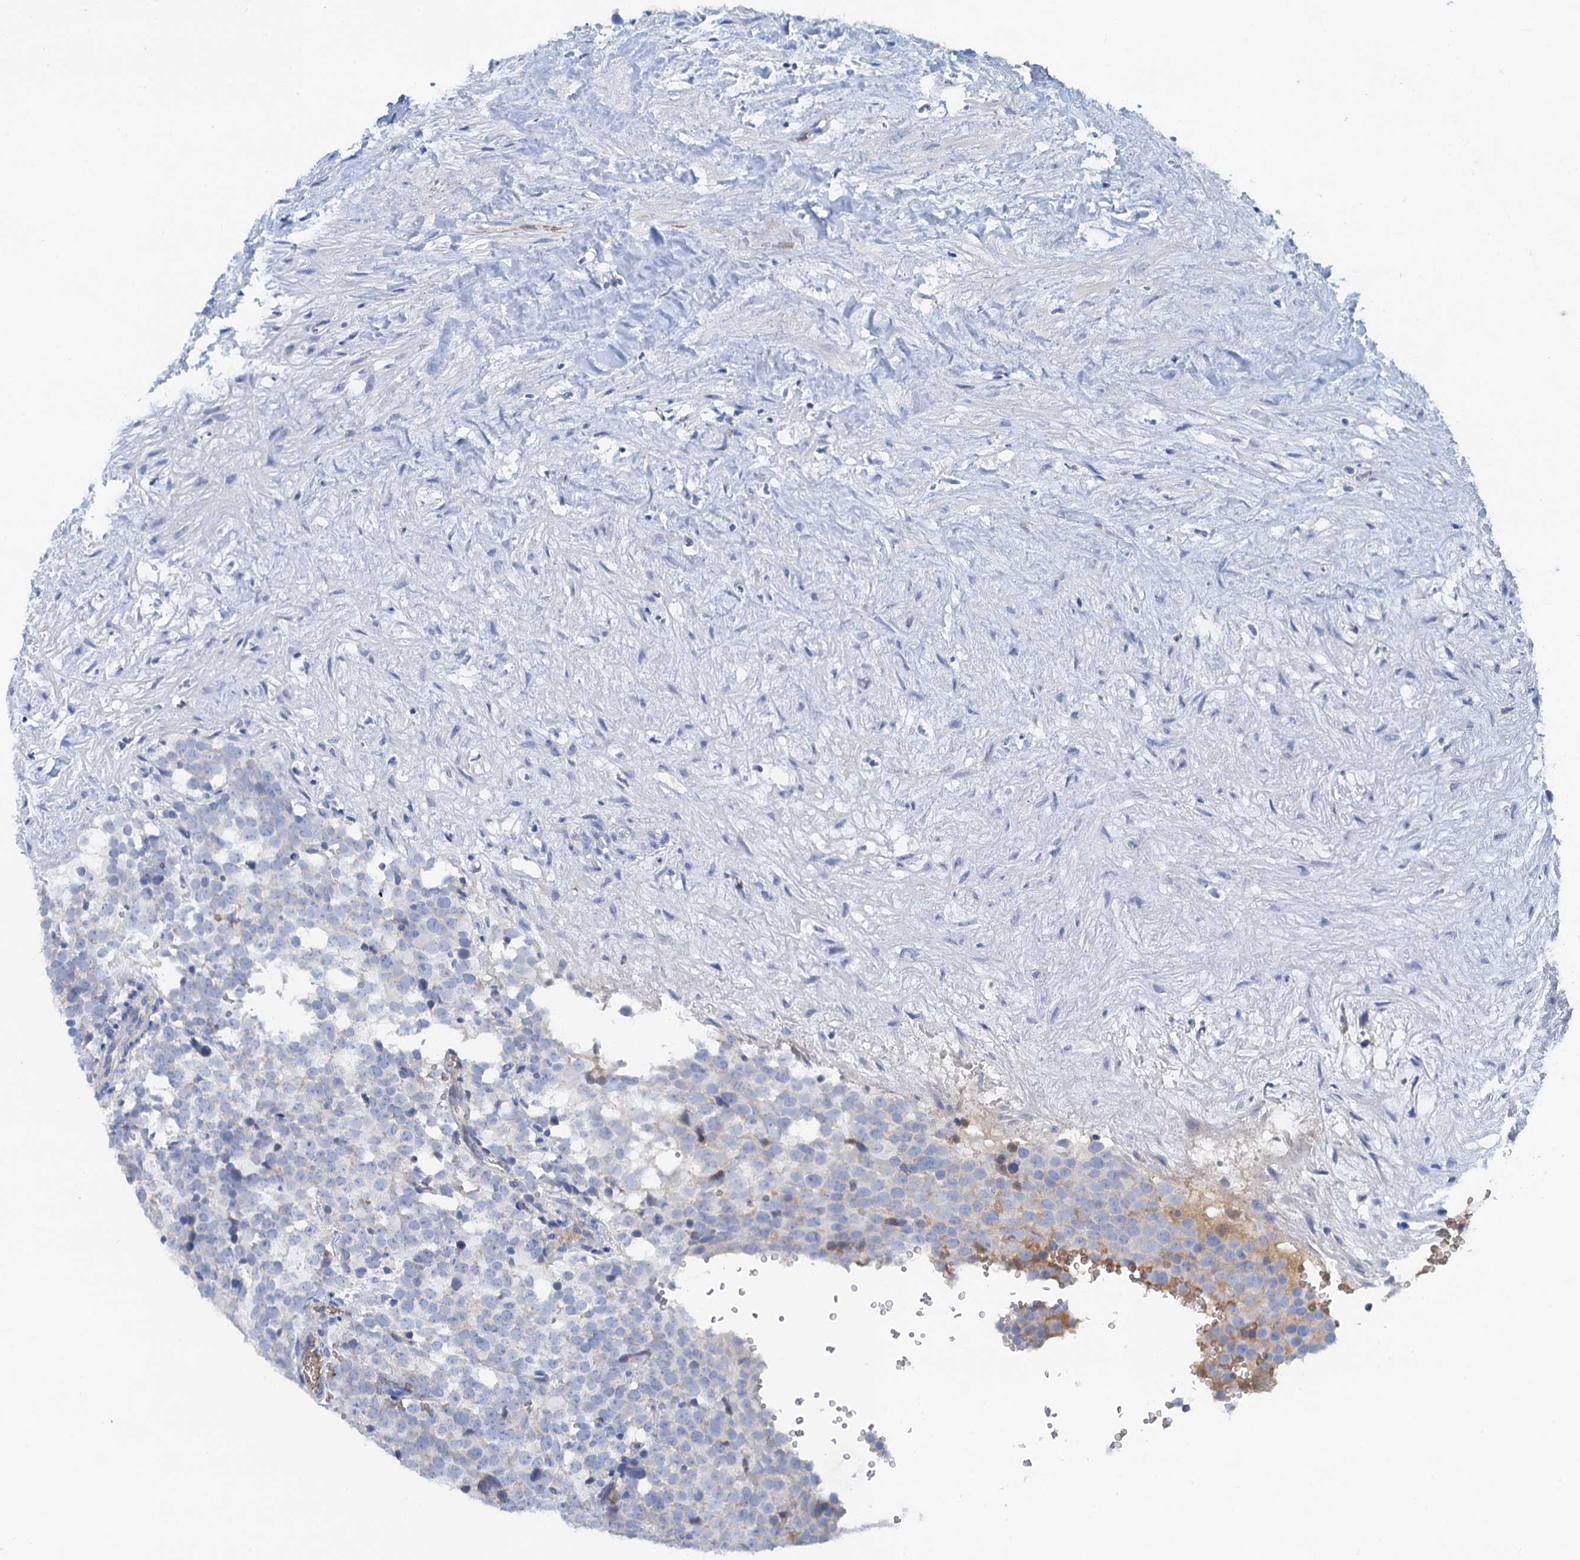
{"staining": {"intensity": "negative", "quantity": "none", "location": "none"}, "tissue": "testis cancer", "cell_type": "Tumor cells", "image_type": "cancer", "snomed": [{"axis": "morphology", "description": "Seminoma, NOS"}, {"axis": "topography", "description": "Testis"}], "caption": "DAB immunohistochemical staining of testis cancer (seminoma) reveals no significant positivity in tumor cells.", "gene": "MYADML2", "patient": {"sex": "male", "age": 71}}